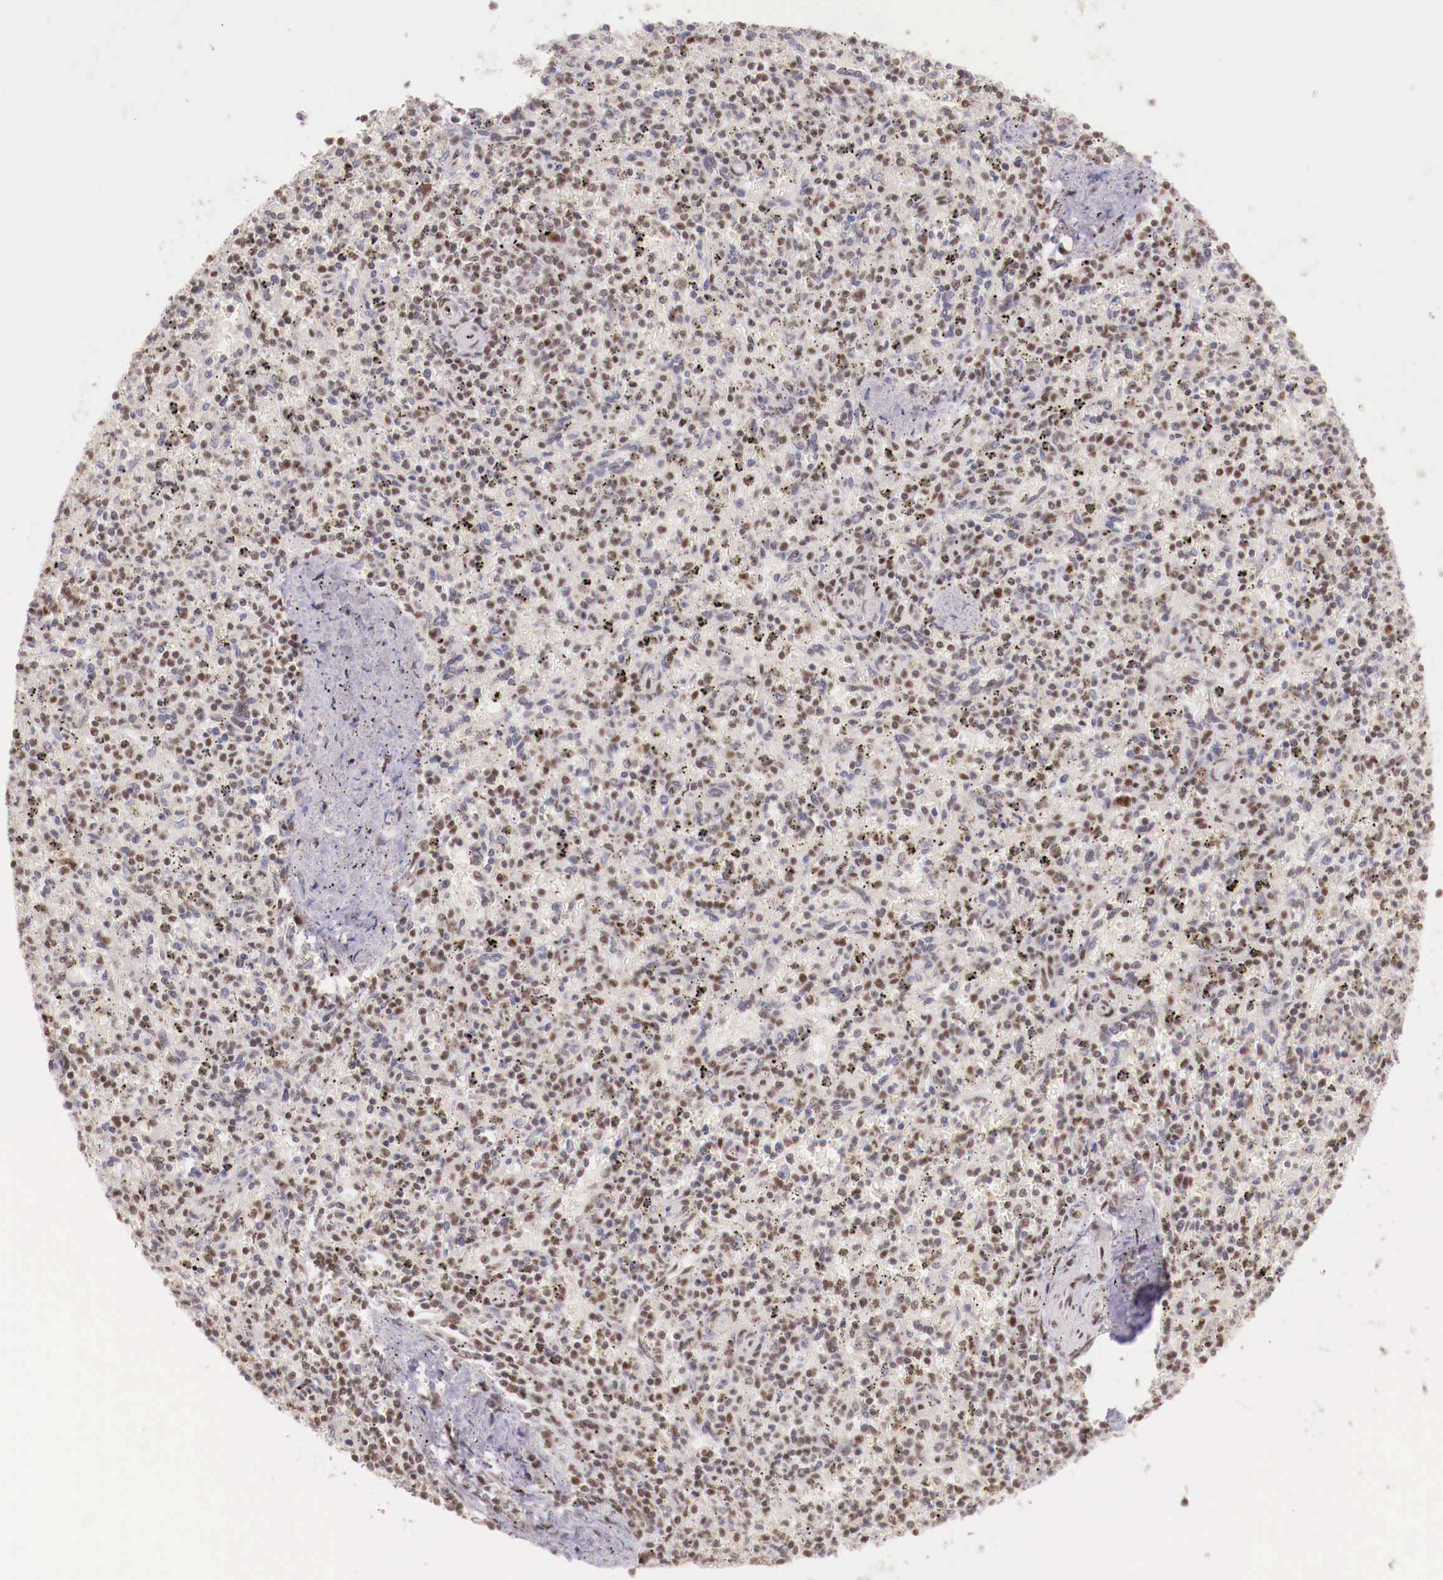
{"staining": {"intensity": "moderate", "quantity": ">75%", "location": "nuclear"}, "tissue": "spleen", "cell_type": "Cells in red pulp", "image_type": "normal", "snomed": [{"axis": "morphology", "description": "Normal tissue, NOS"}, {"axis": "topography", "description": "Spleen"}], "caption": "Cells in red pulp exhibit moderate nuclear expression in about >75% of cells in normal spleen. (Brightfield microscopy of DAB IHC at high magnification).", "gene": "SP1", "patient": {"sex": "male", "age": 72}}